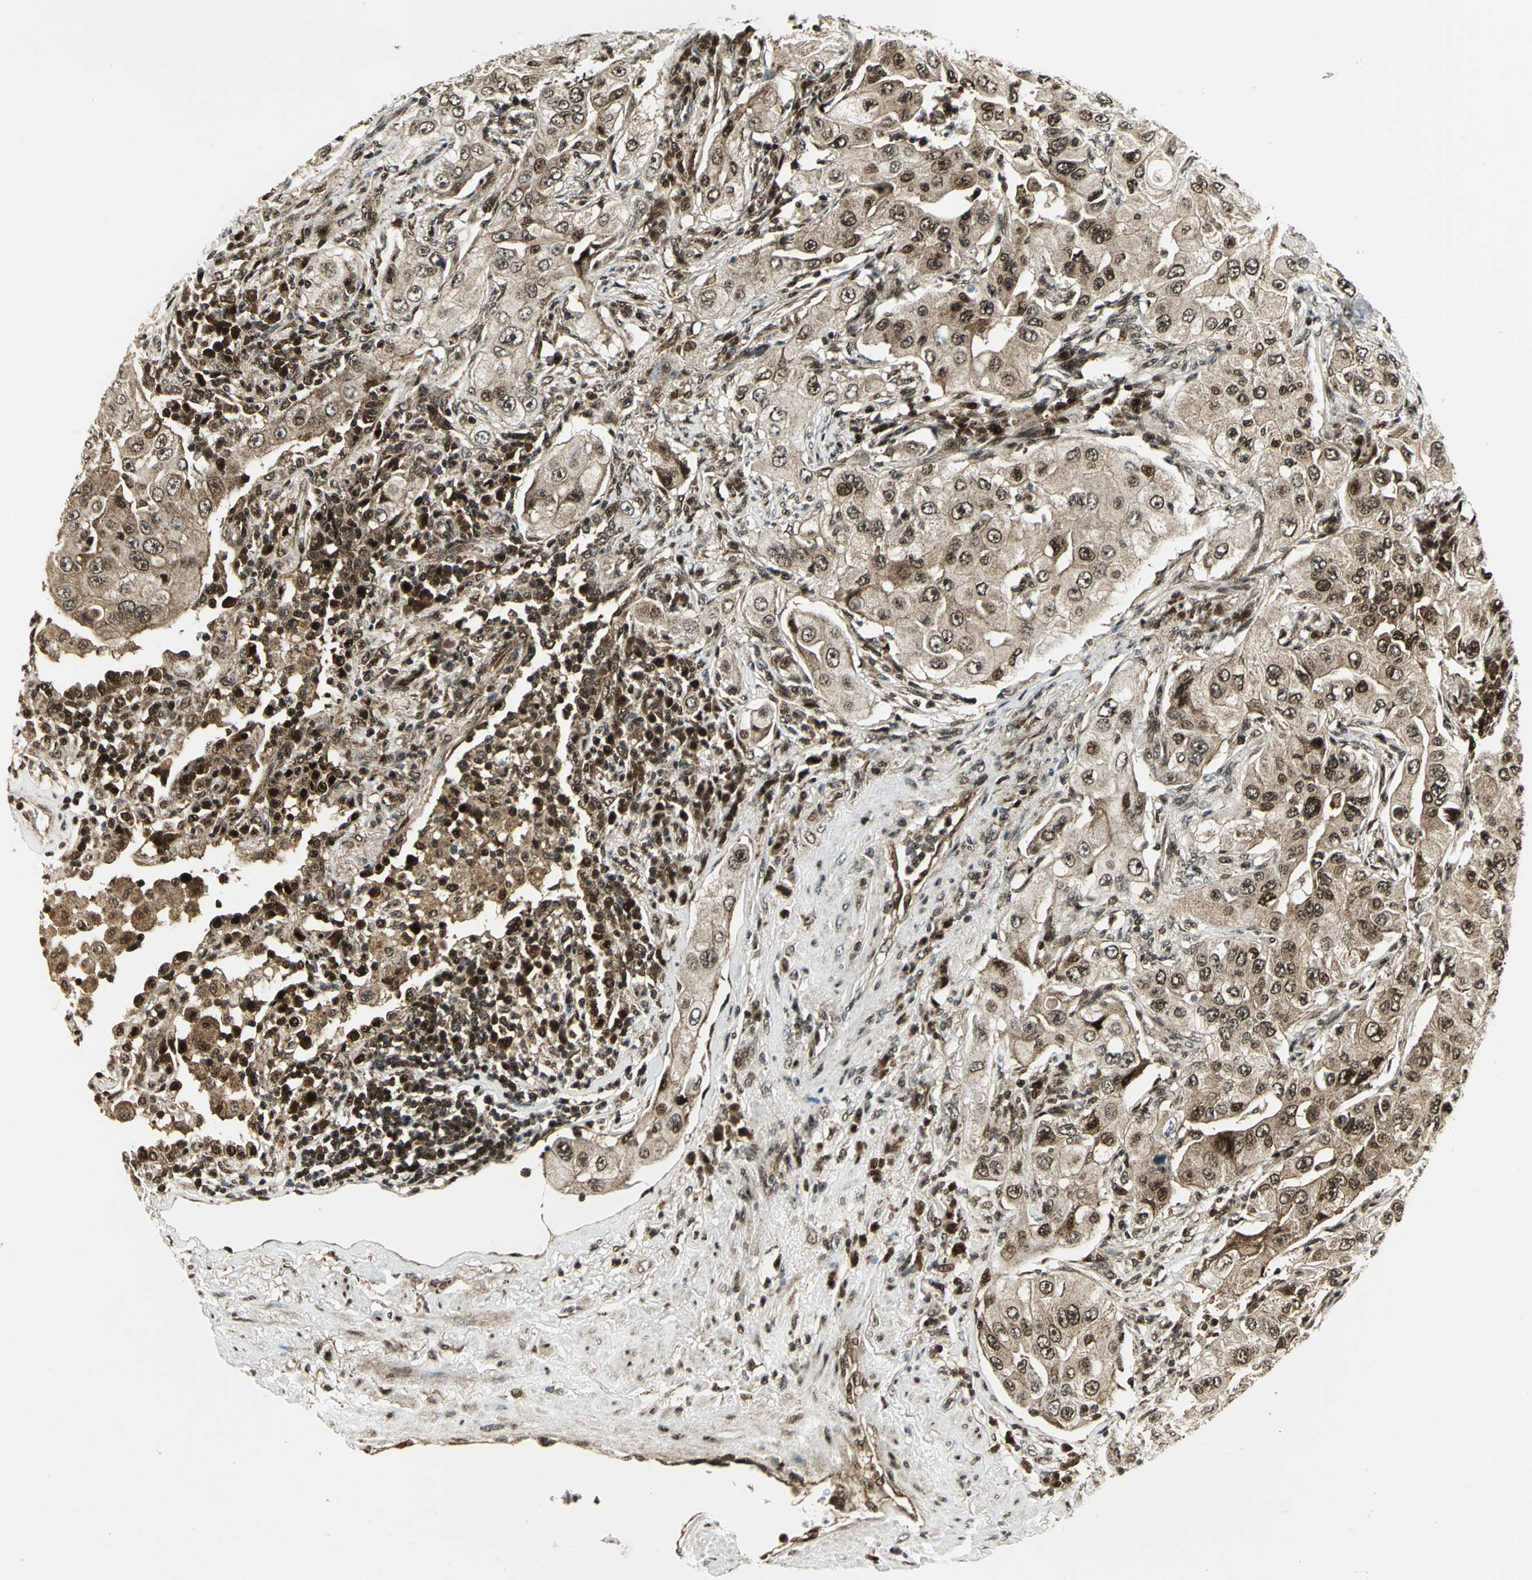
{"staining": {"intensity": "strong", "quantity": ">75%", "location": "cytoplasmic/membranous,nuclear"}, "tissue": "lung cancer", "cell_type": "Tumor cells", "image_type": "cancer", "snomed": [{"axis": "morphology", "description": "Adenocarcinoma, NOS"}, {"axis": "topography", "description": "Lung"}], "caption": "The immunohistochemical stain labels strong cytoplasmic/membranous and nuclear positivity in tumor cells of lung adenocarcinoma tissue. The staining was performed using DAB (3,3'-diaminobenzidine) to visualize the protein expression in brown, while the nuclei were stained in blue with hematoxylin (Magnification: 20x).", "gene": "COPS5", "patient": {"sex": "male", "age": 84}}